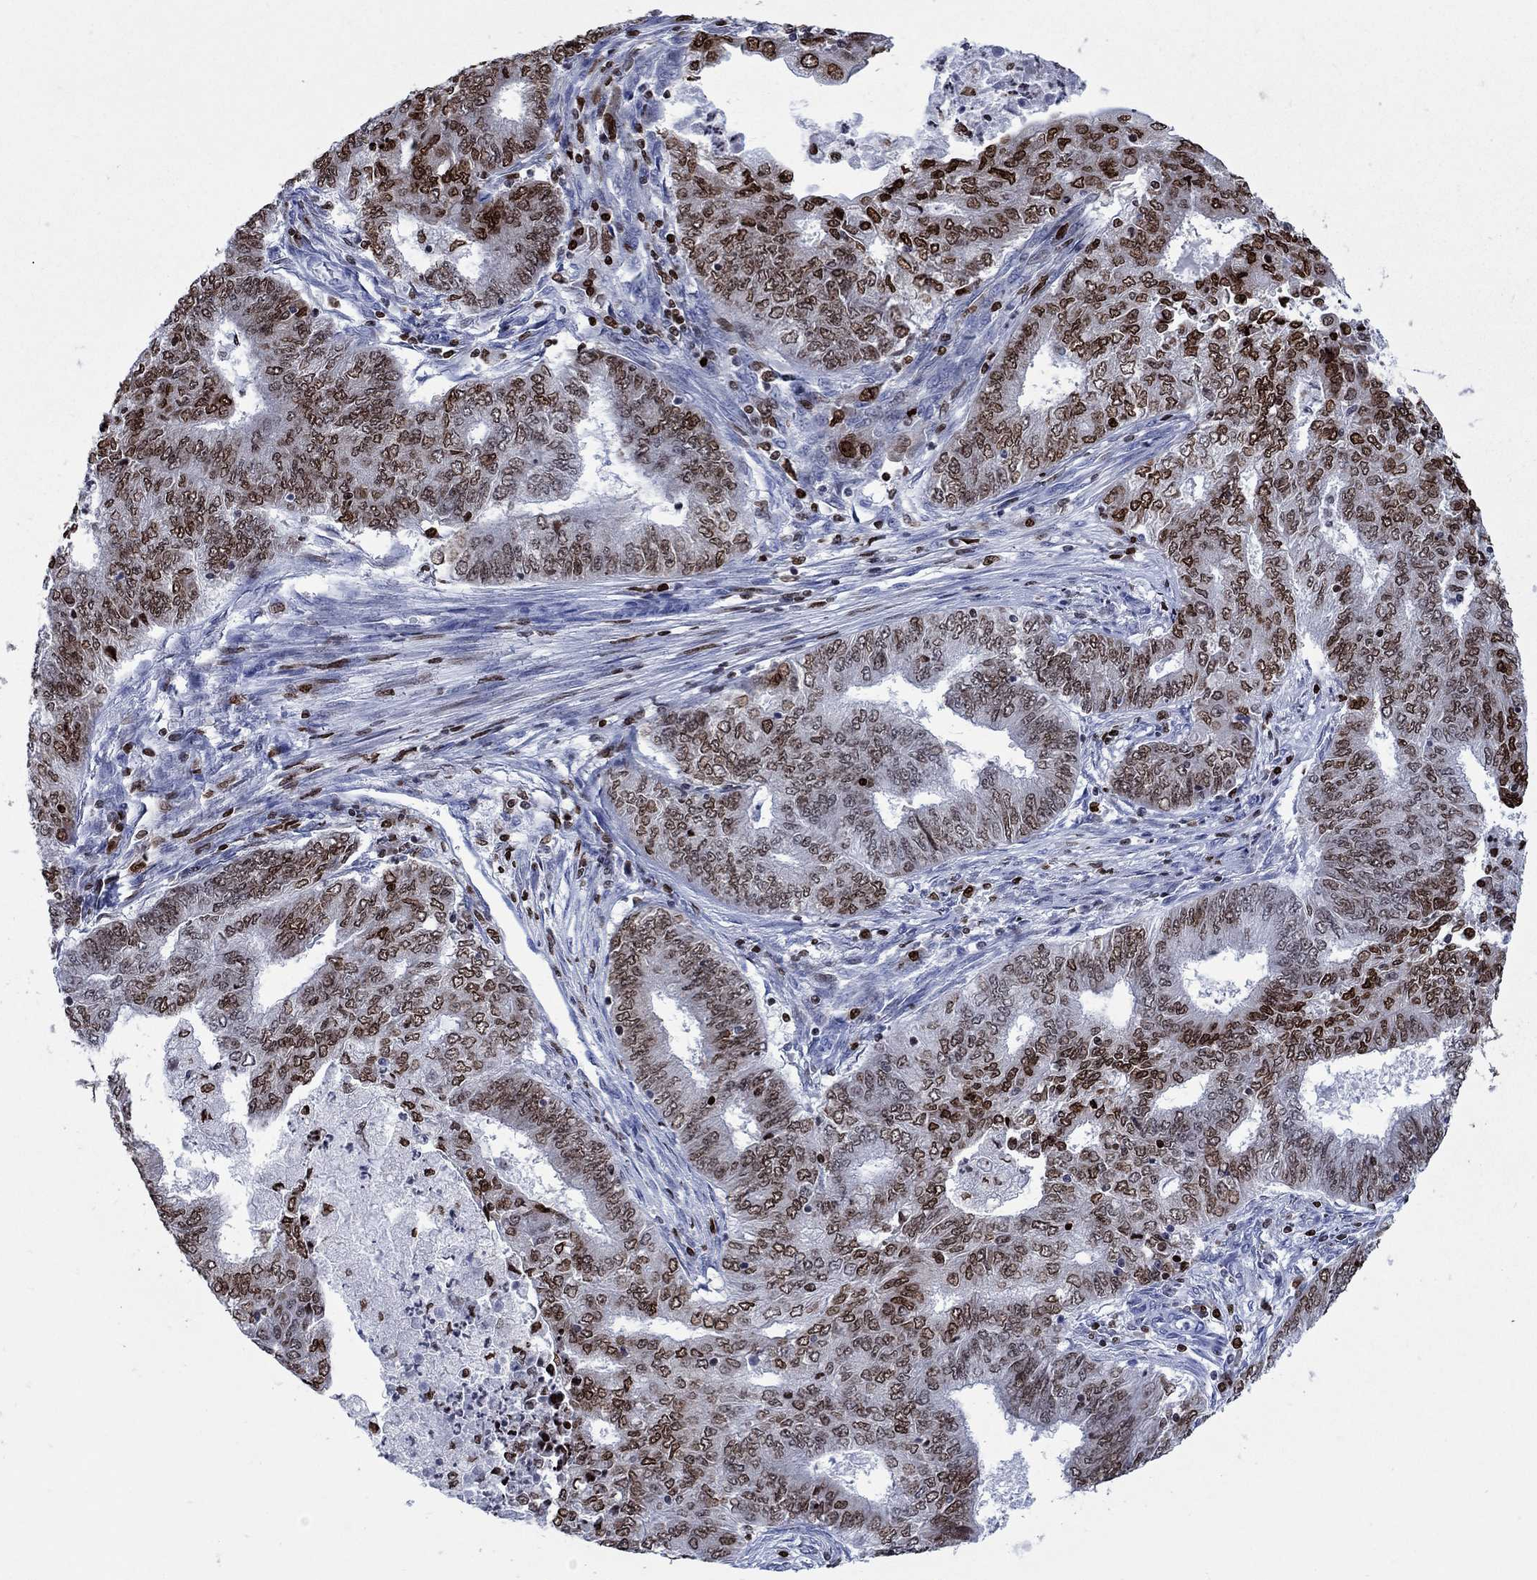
{"staining": {"intensity": "strong", "quantity": "25%-75%", "location": "nuclear"}, "tissue": "endometrial cancer", "cell_type": "Tumor cells", "image_type": "cancer", "snomed": [{"axis": "morphology", "description": "Adenocarcinoma, NOS"}, {"axis": "topography", "description": "Endometrium"}], "caption": "High-power microscopy captured an IHC image of endometrial cancer, revealing strong nuclear positivity in approximately 25%-75% of tumor cells.", "gene": "HMGA1", "patient": {"sex": "female", "age": 62}}